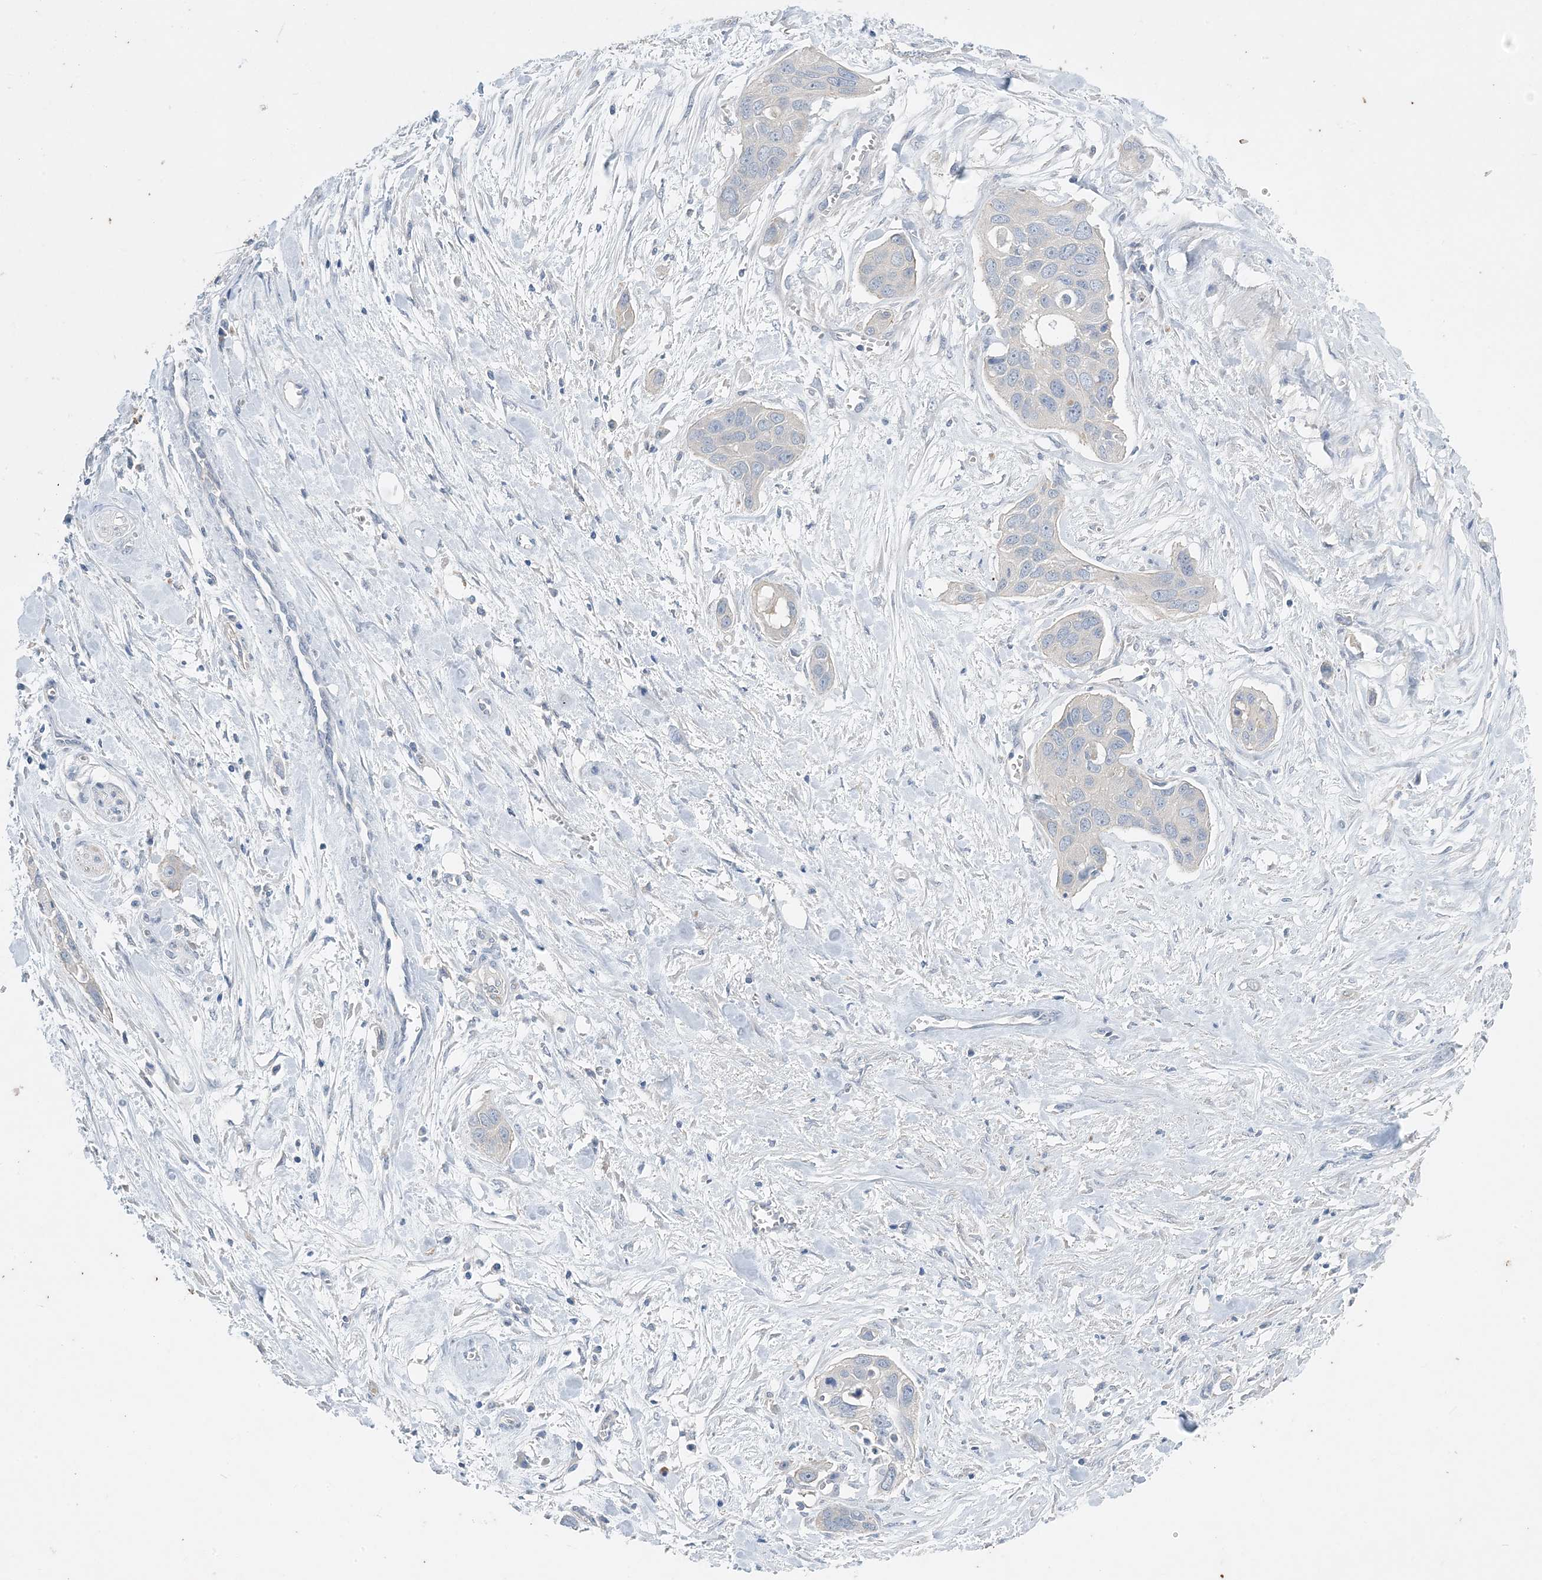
{"staining": {"intensity": "negative", "quantity": "none", "location": "none"}, "tissue": "pancreatic cancer", "cell_type": "Tumor cells", "image_type": "cancer", "snomed": [{"axis": "morphology", "description": "Adenocarcinoma, NOS"}, {"axis": "topography", "description": "Pancreas"}], "caption": "IHC of human pancreatic adenocarcinoma demonstrates no positivity in tumor cells.", "gene": "KPRP", "patient": {"sex": "female", "age": 60}}